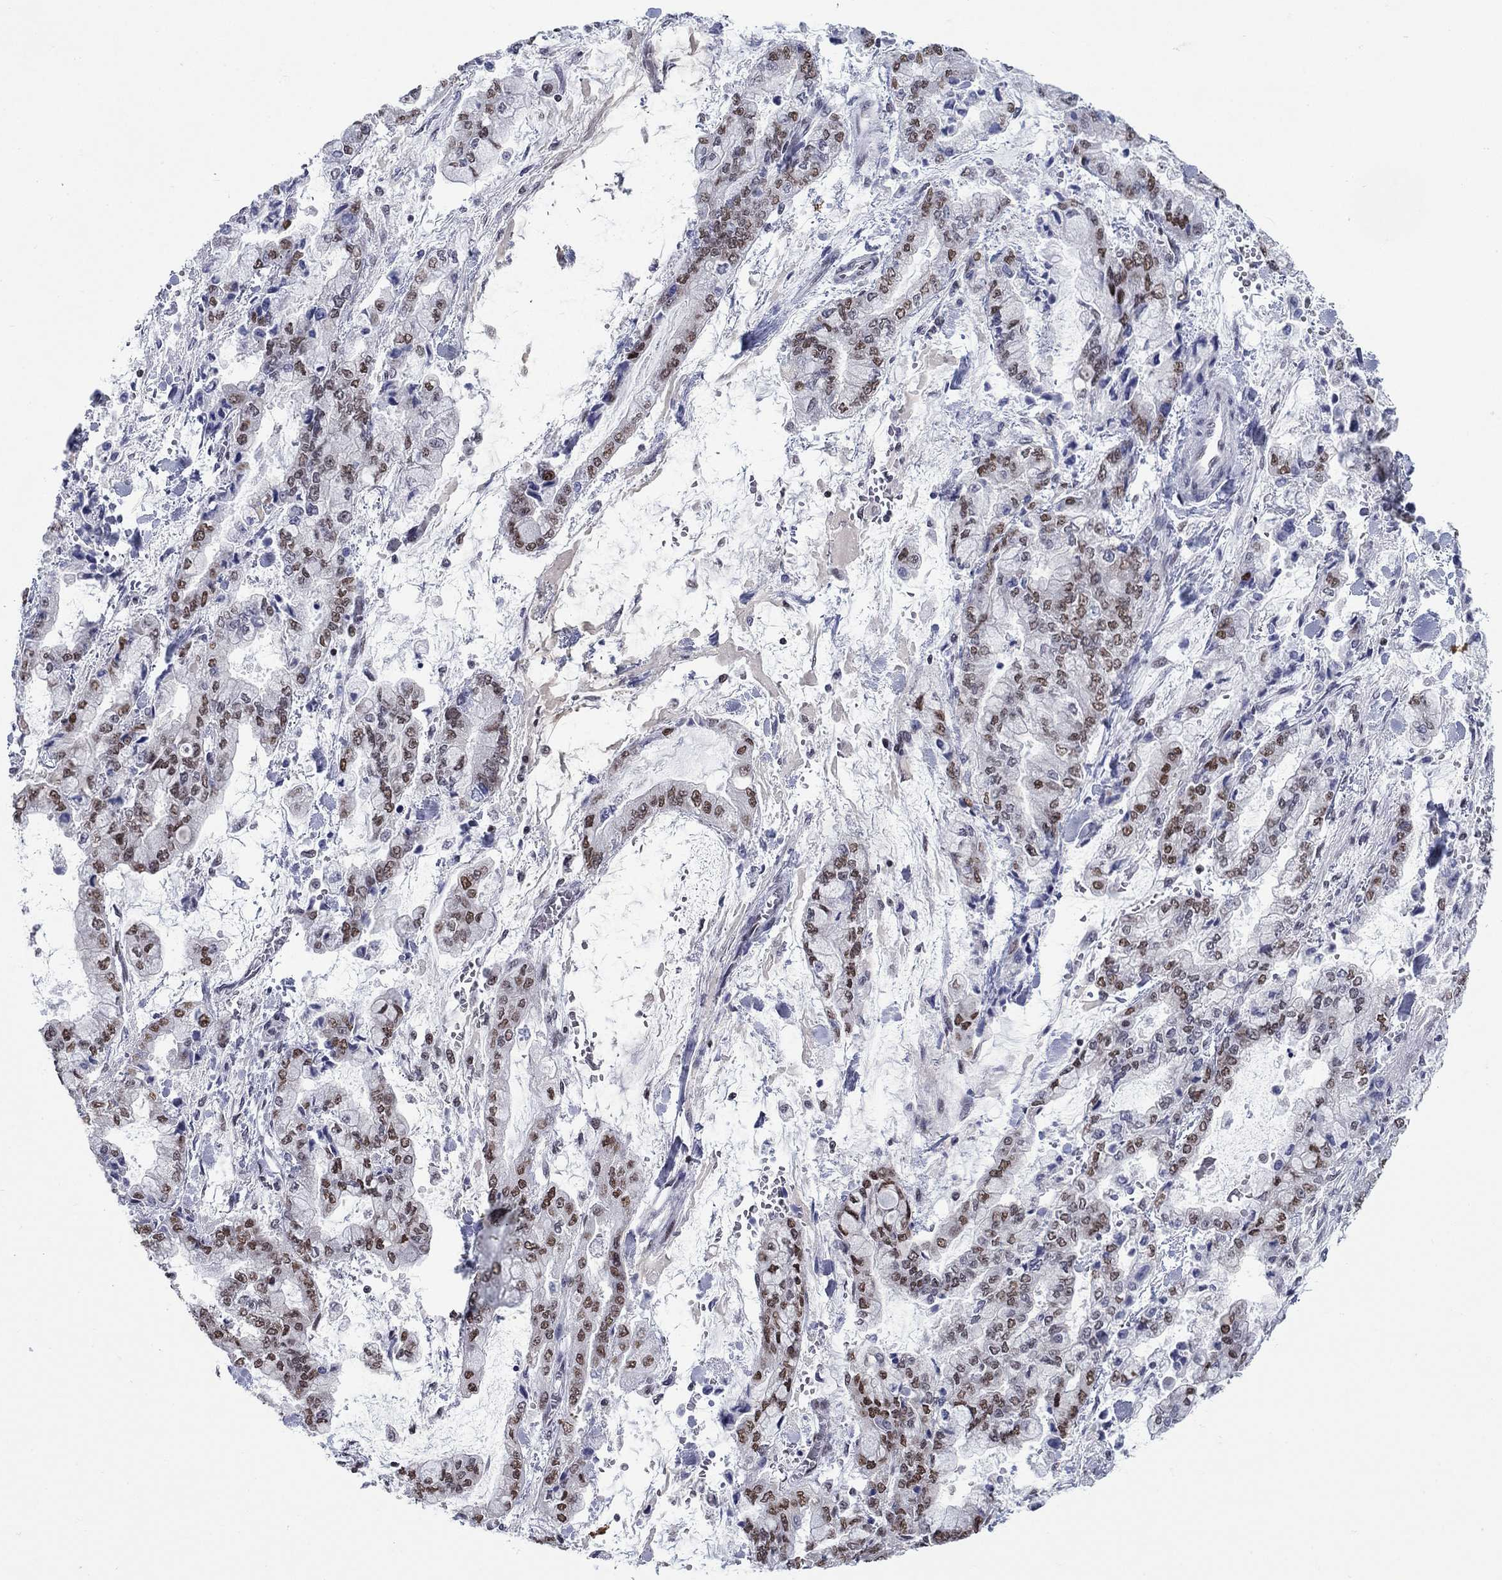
{"staining": {"intensity": "moderate", "quantity": "25%-75%", "location": "nuclear"}, "tissue": "stomach cancer", "cell_type": "Tumor cells", "image_type": "cancer", "snomed": [{"axis": "morphology", "description": "Normal tissue, NOS"}, {"axis": "morphology", "description": "Adenocarcinoma, NOS"}, {"axis": "topography", "description": "Stomach, upper"}, {"axis": "topography", "description": "Stomach"}], "caption": "Tumor cells demonstrate moderate nuclear staining in about 25%-75% of cells in stomach adenocarcinoma.", "gene": "NPAS3", "patient": {"sex": "male", "age": 76}}